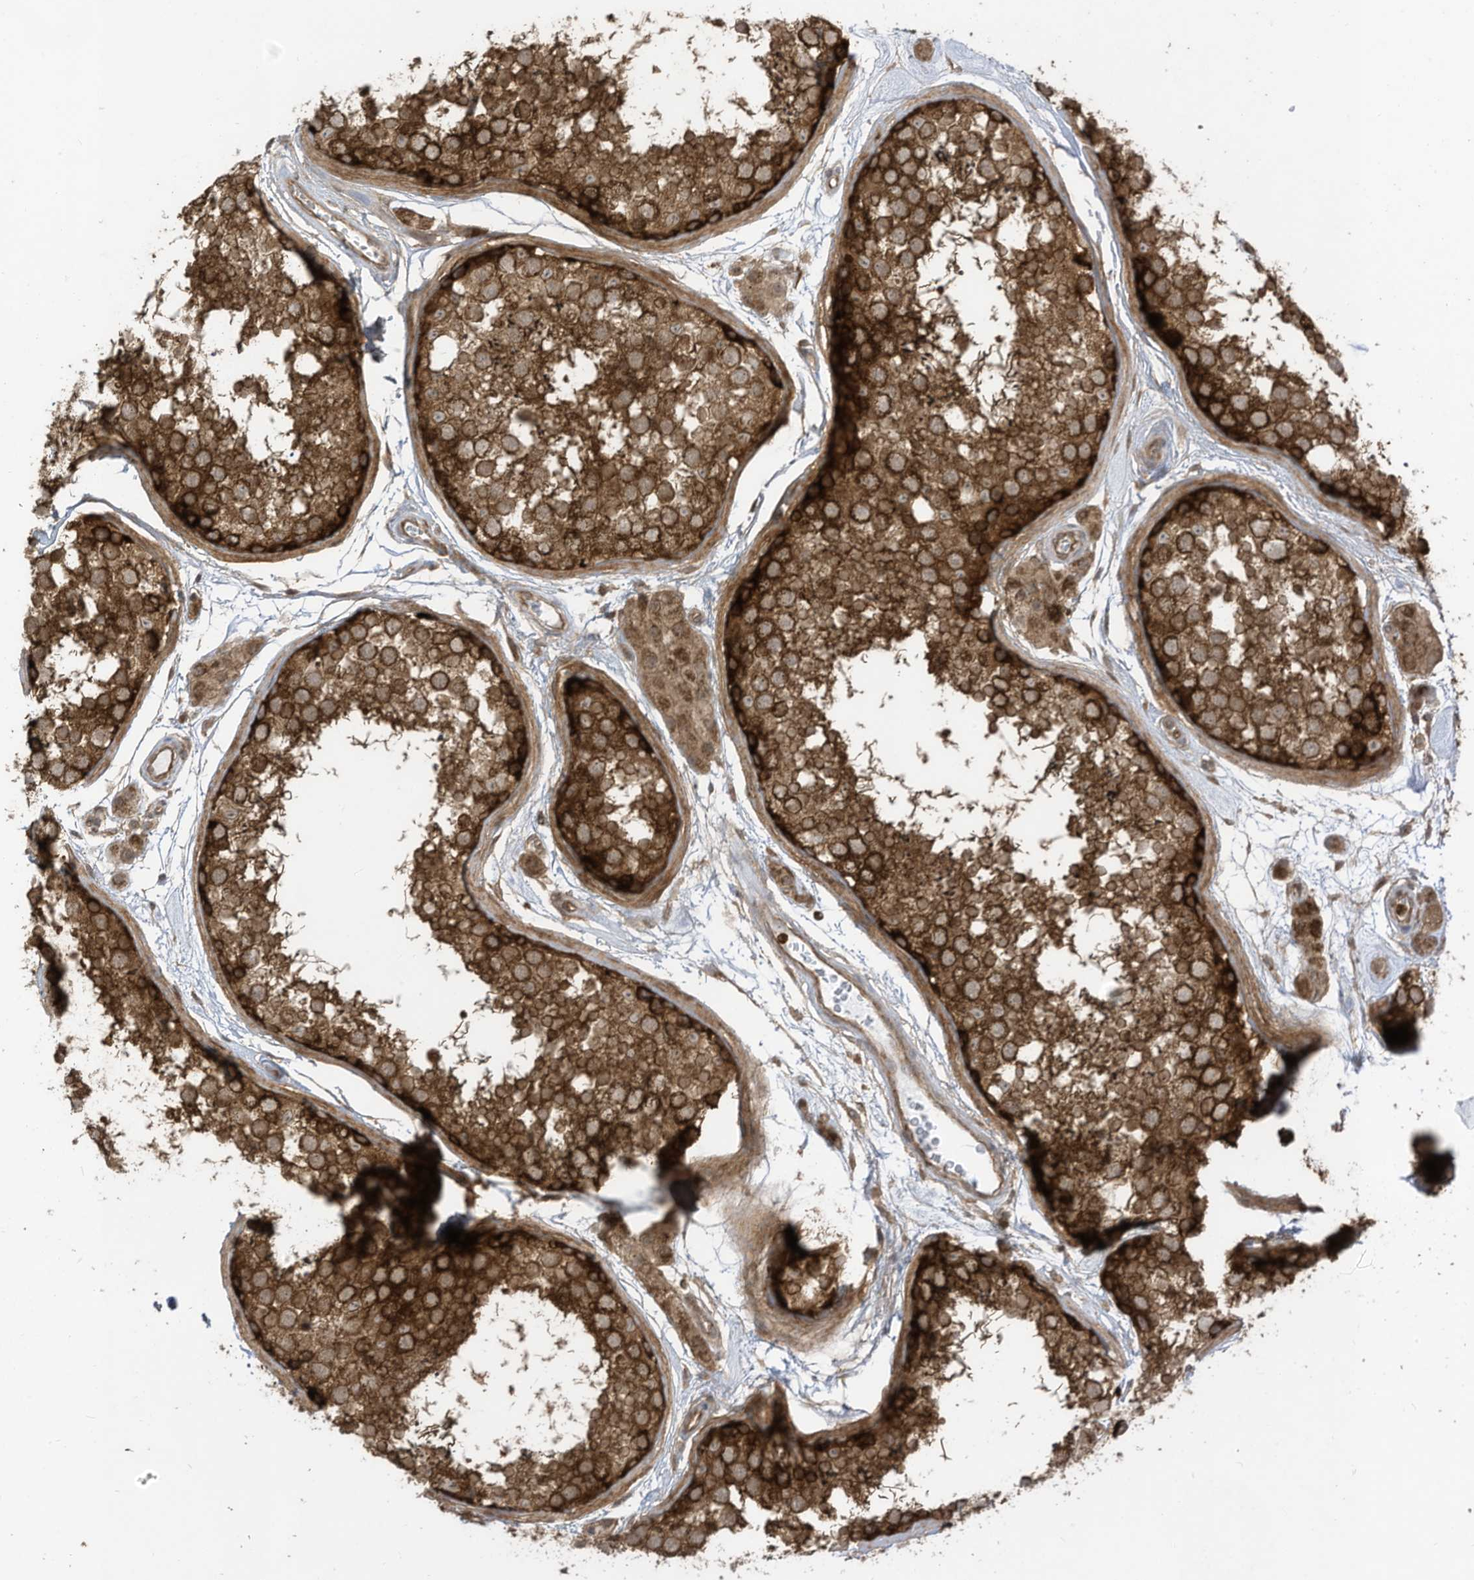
{"staining": {"intensity": "strong", "quantity": ">75%", "location": "cytoplasmic/membranous"}, "tissue": "testis", "cell_type": "Cells in seminiferous ducts", "image_type": "normal", "snomed": [{"axis": "morphology", "description": "Normal tissue, NOS"}, {"axis": "topography", "description": "Testis"}], "caption": "Human testis stained with a brown dye shows strong cytoplasmic/membranous positive staining in about >75% of cells in seminiferous ducts.", "gene": "REPS1", "patient": {"sex": "male", "age": 56}}